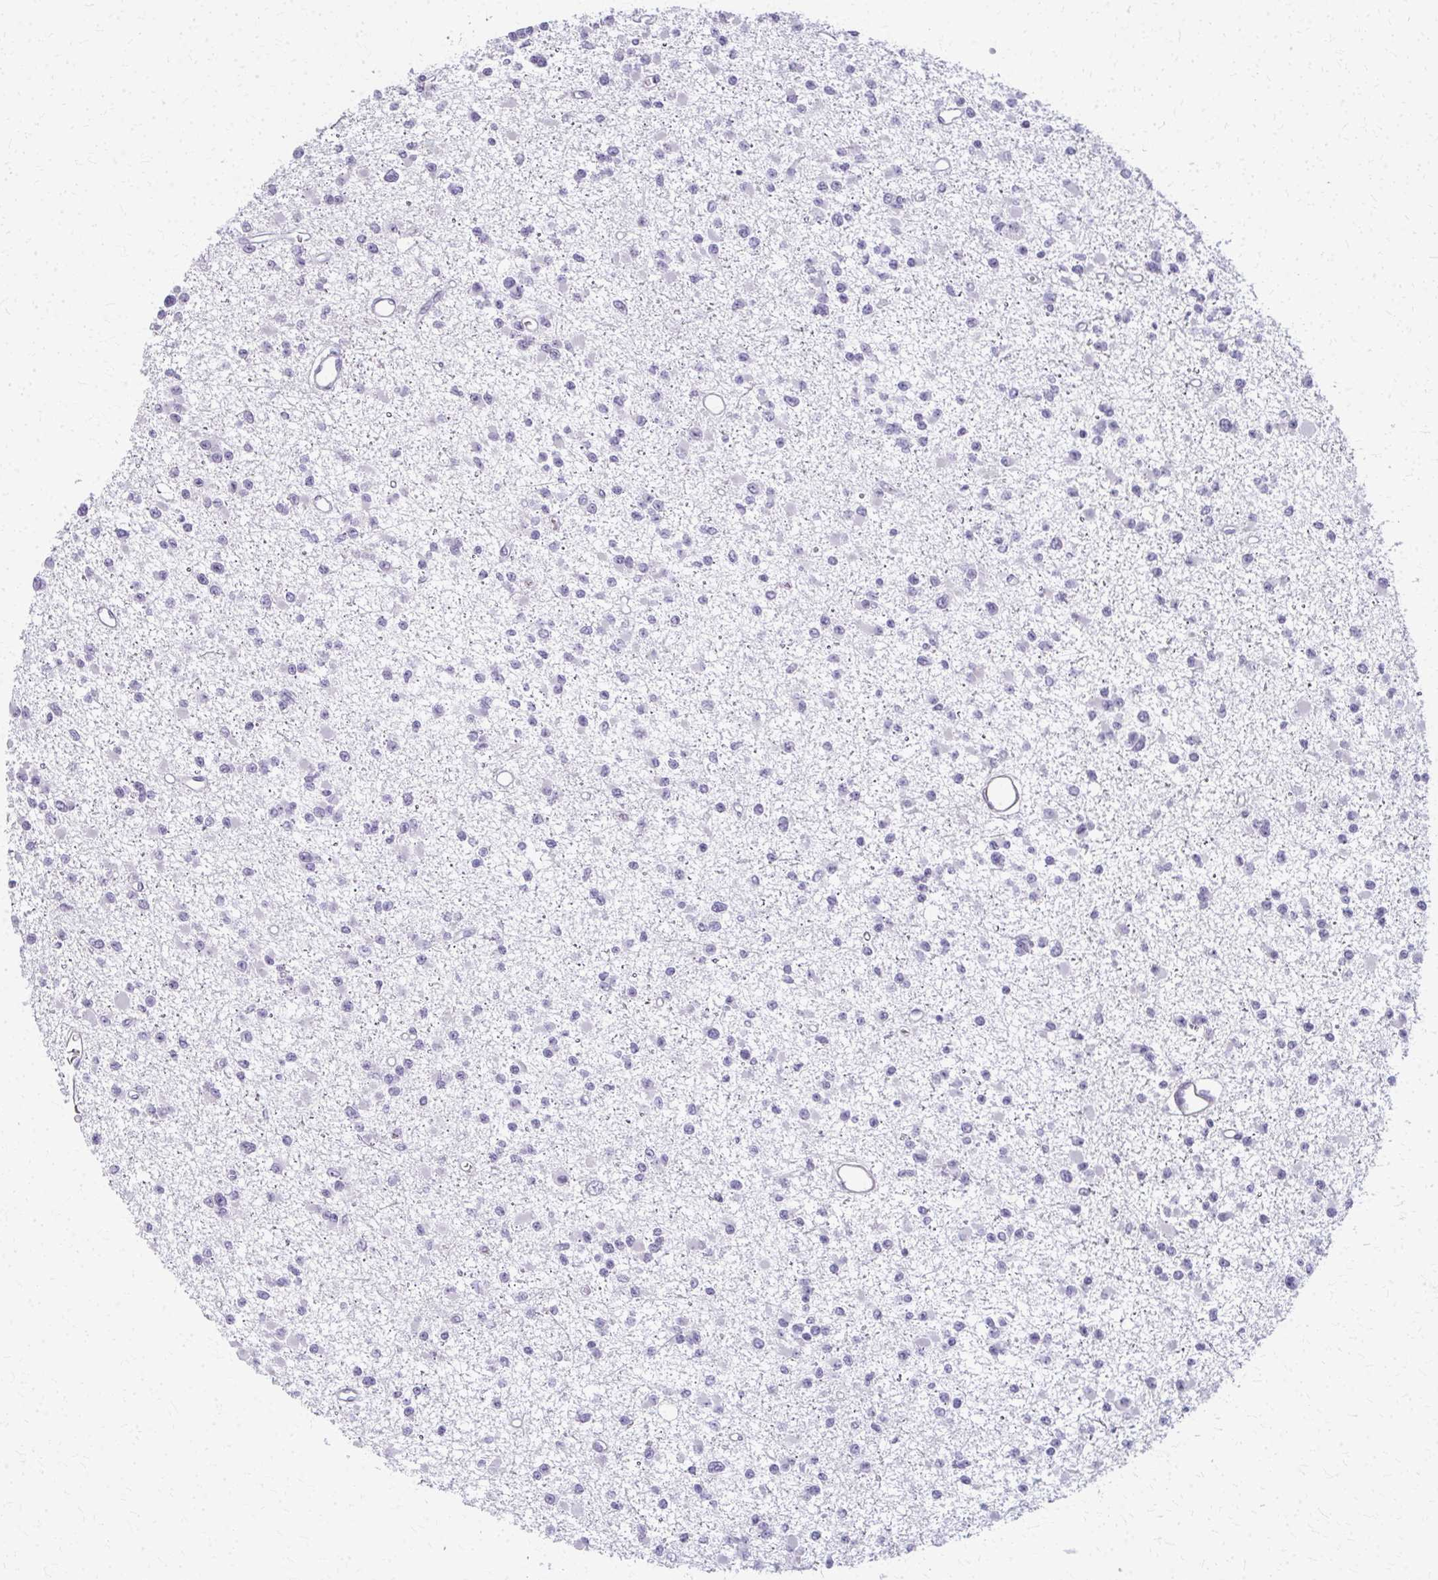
{"staining": {"intensity": "negative", "quantity": "none", "location": "none"}, "tissue": "glioma", "cell_type": "Tumor cells", "image_type": "cancer", "snomed": [{"axis": "morphology", "description": "Glioma, malignant, Low grade"}, {"axis": "topography", "description": "Brain"}], "caption": "IHC of glioma exhibits no staining in tumor cells.", "gene": "CA3", "patient": {"sex": "female", "age": 22}}